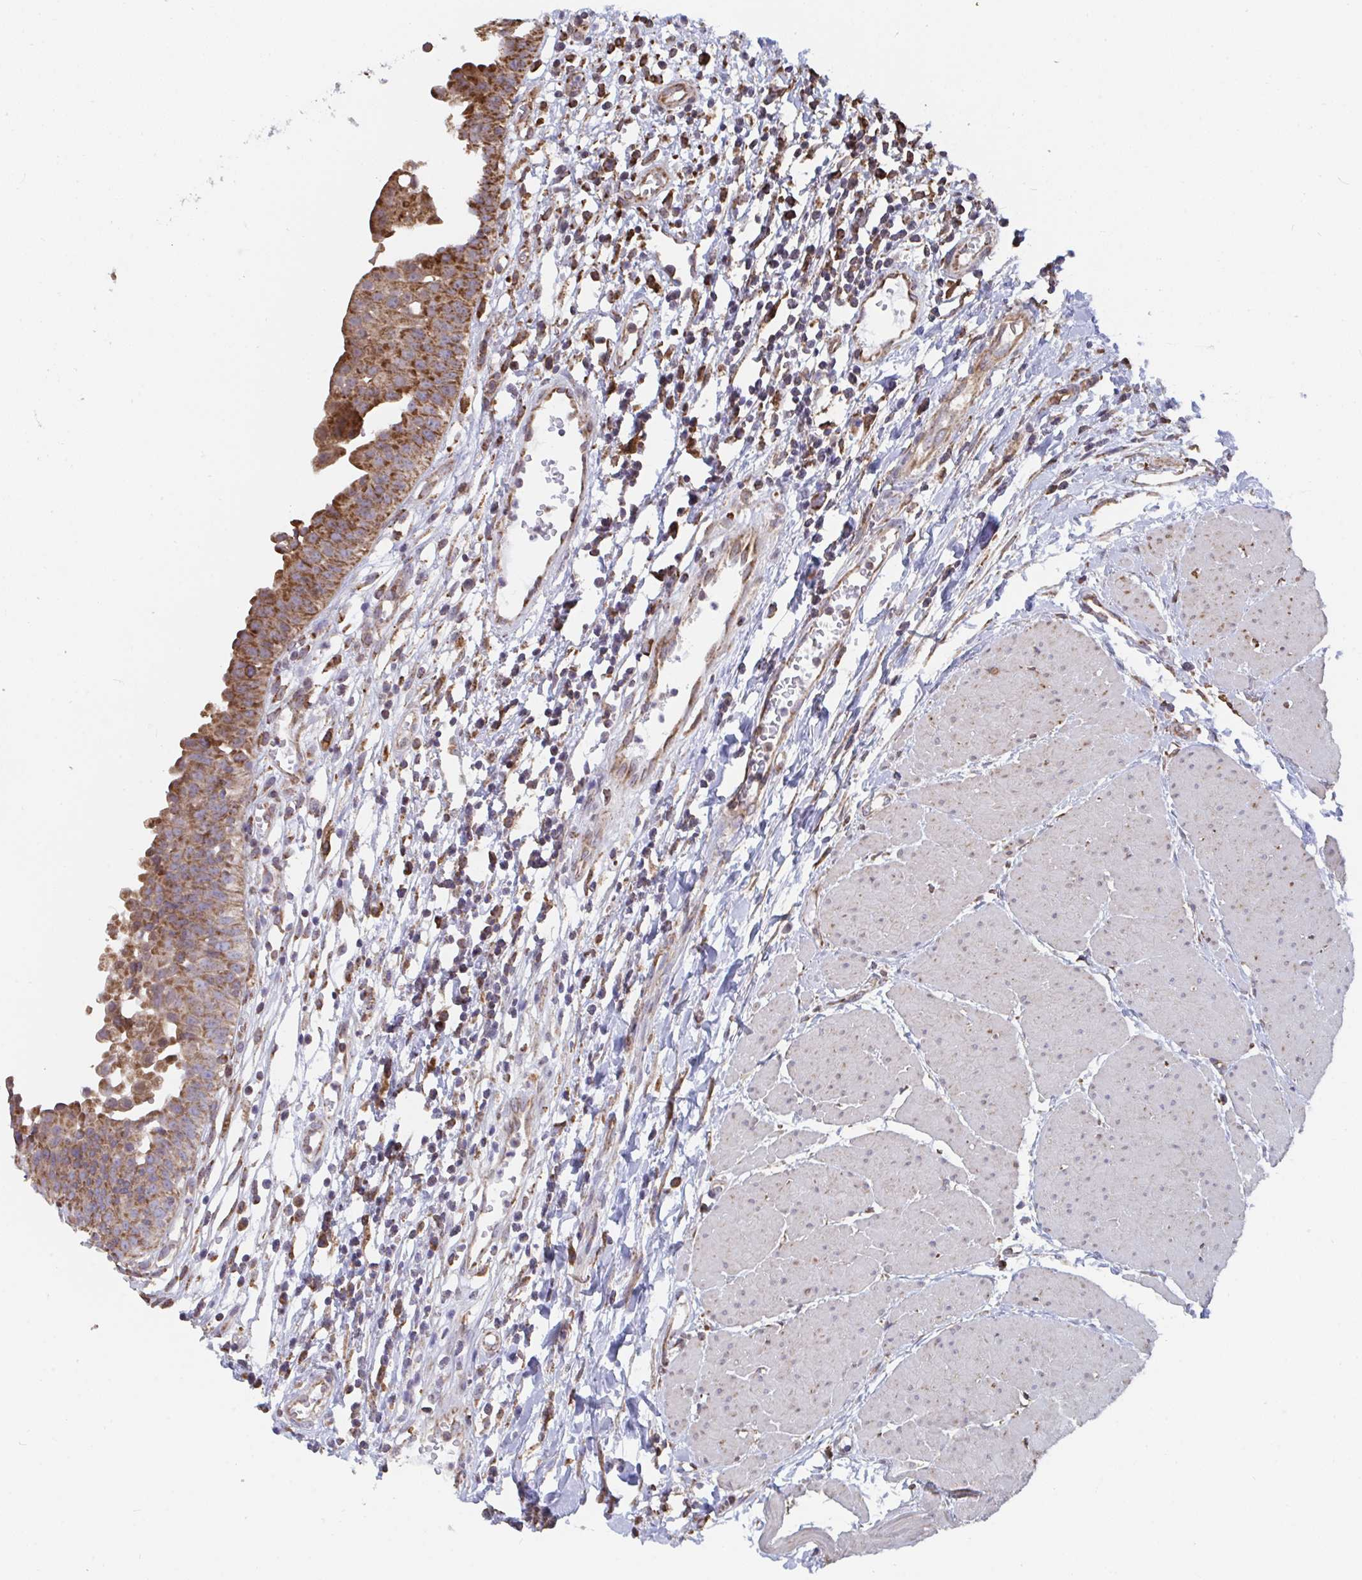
{"staining": {"intensity": "moderate", "quantity": ">75%", "location": "cytoplasmic/membranous"}, "tissue": "urinary bladder", "cell_type": "Urothelial cells", "image_type": "normal", "snomed": [{"axis": "morphology", "description": "Normal tissue, NOS"}, {"axis": "topography", "description": "Urinary bladder"}], "caption": "DAB (3,3'-diaminobenzidine) immunohistochemical staining of normal urinary bladder shows moderate cytoplasmic/membranous protein staining in about >75% of urothelial cells.", "gene": "ELAVL1", "patient": {"sex": "male", "age": 64}}